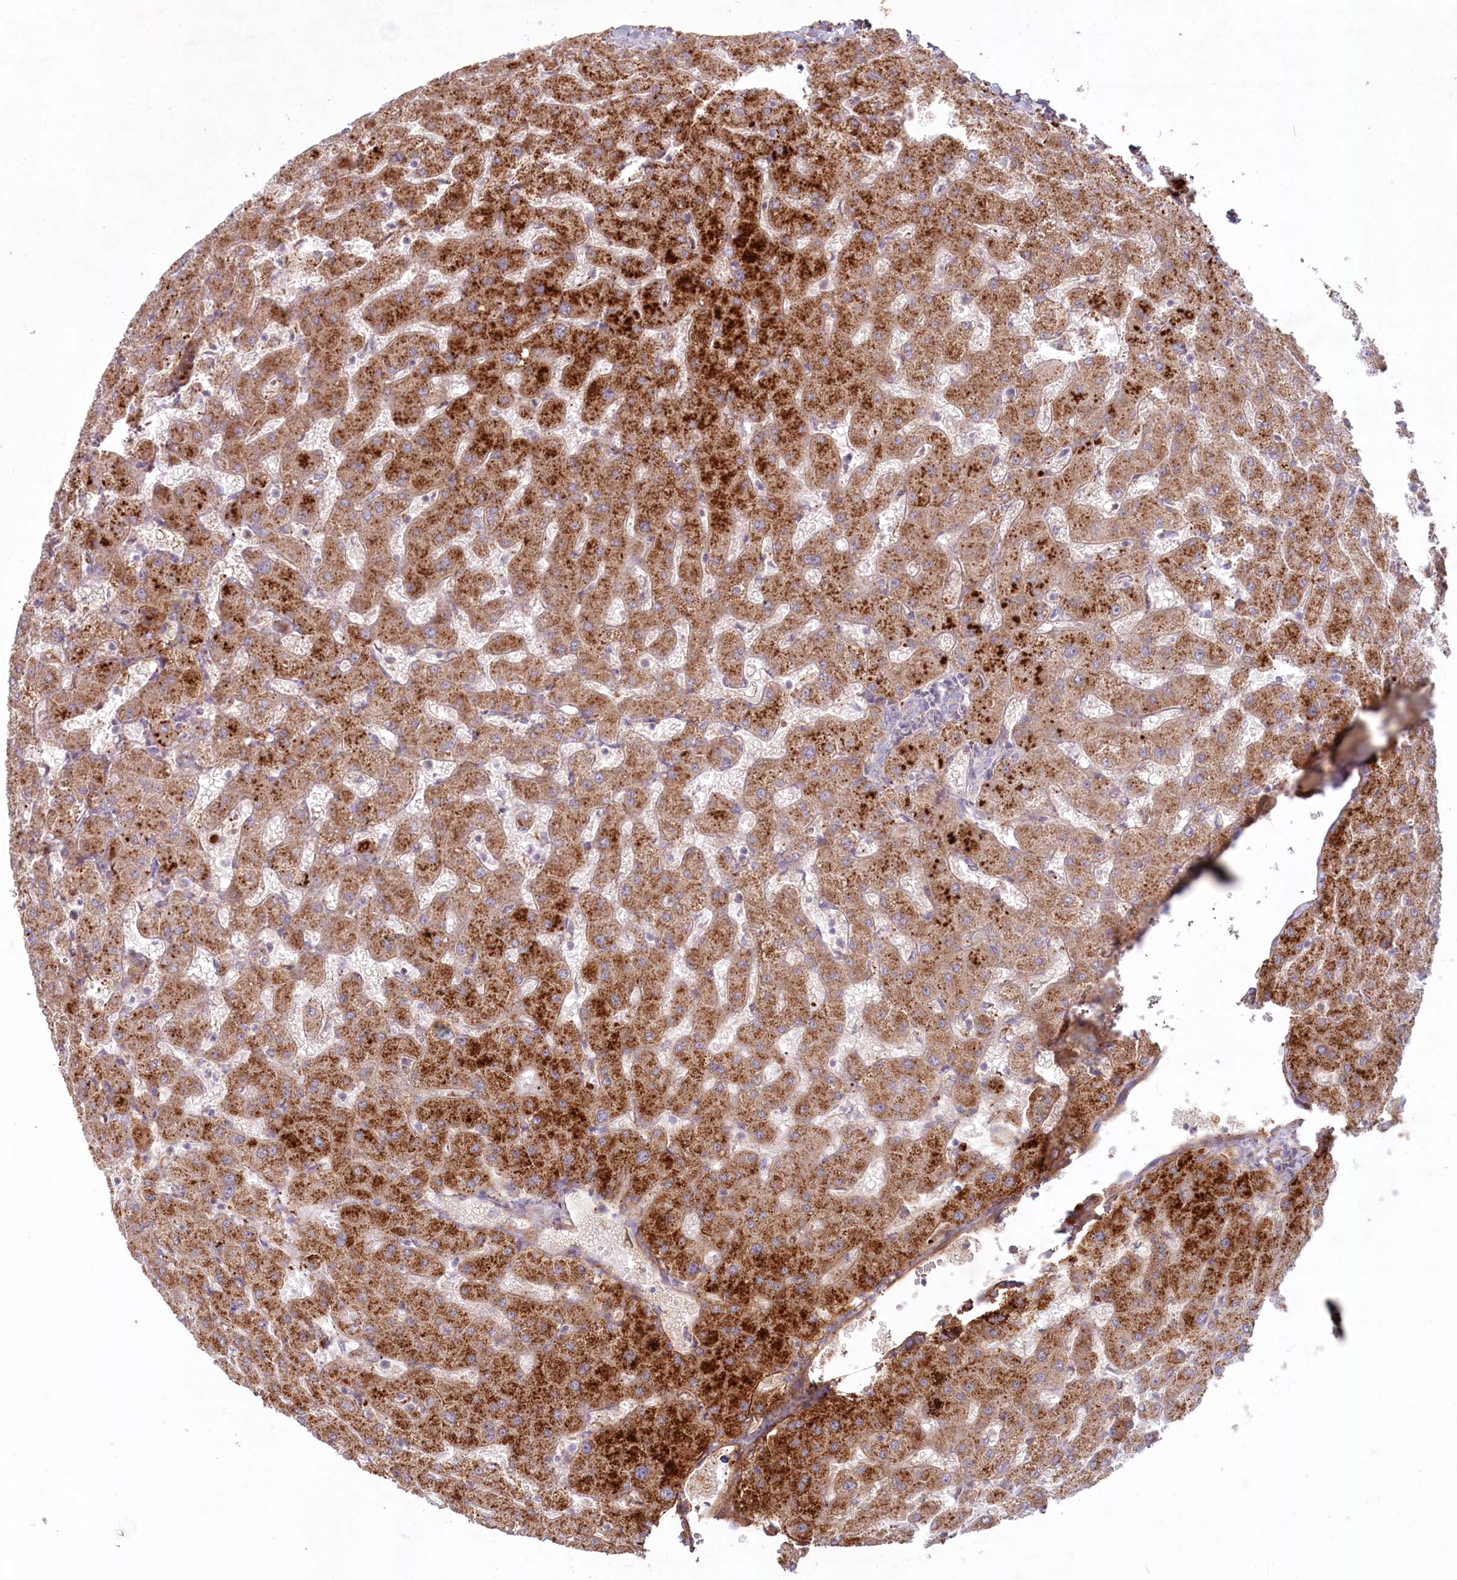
{"staining": {"intensity": "weak", "quantity": "<25%", "location": "cytoplasmic/membranous"}, "tissue": "liver", "cell_type": "Cholangiocytes", "image_type": "normal", "snomed": [{"axis": "morphology", "description": "Normal tissue, NOS"}, {"axis": "topography", "description": "Liver"}], "caption": "Liver stained for a protein using IHC reveals no staining cholangiocytes.", "gene": "PSAPL1", "patient": {"sex": "female", "age": 63}}